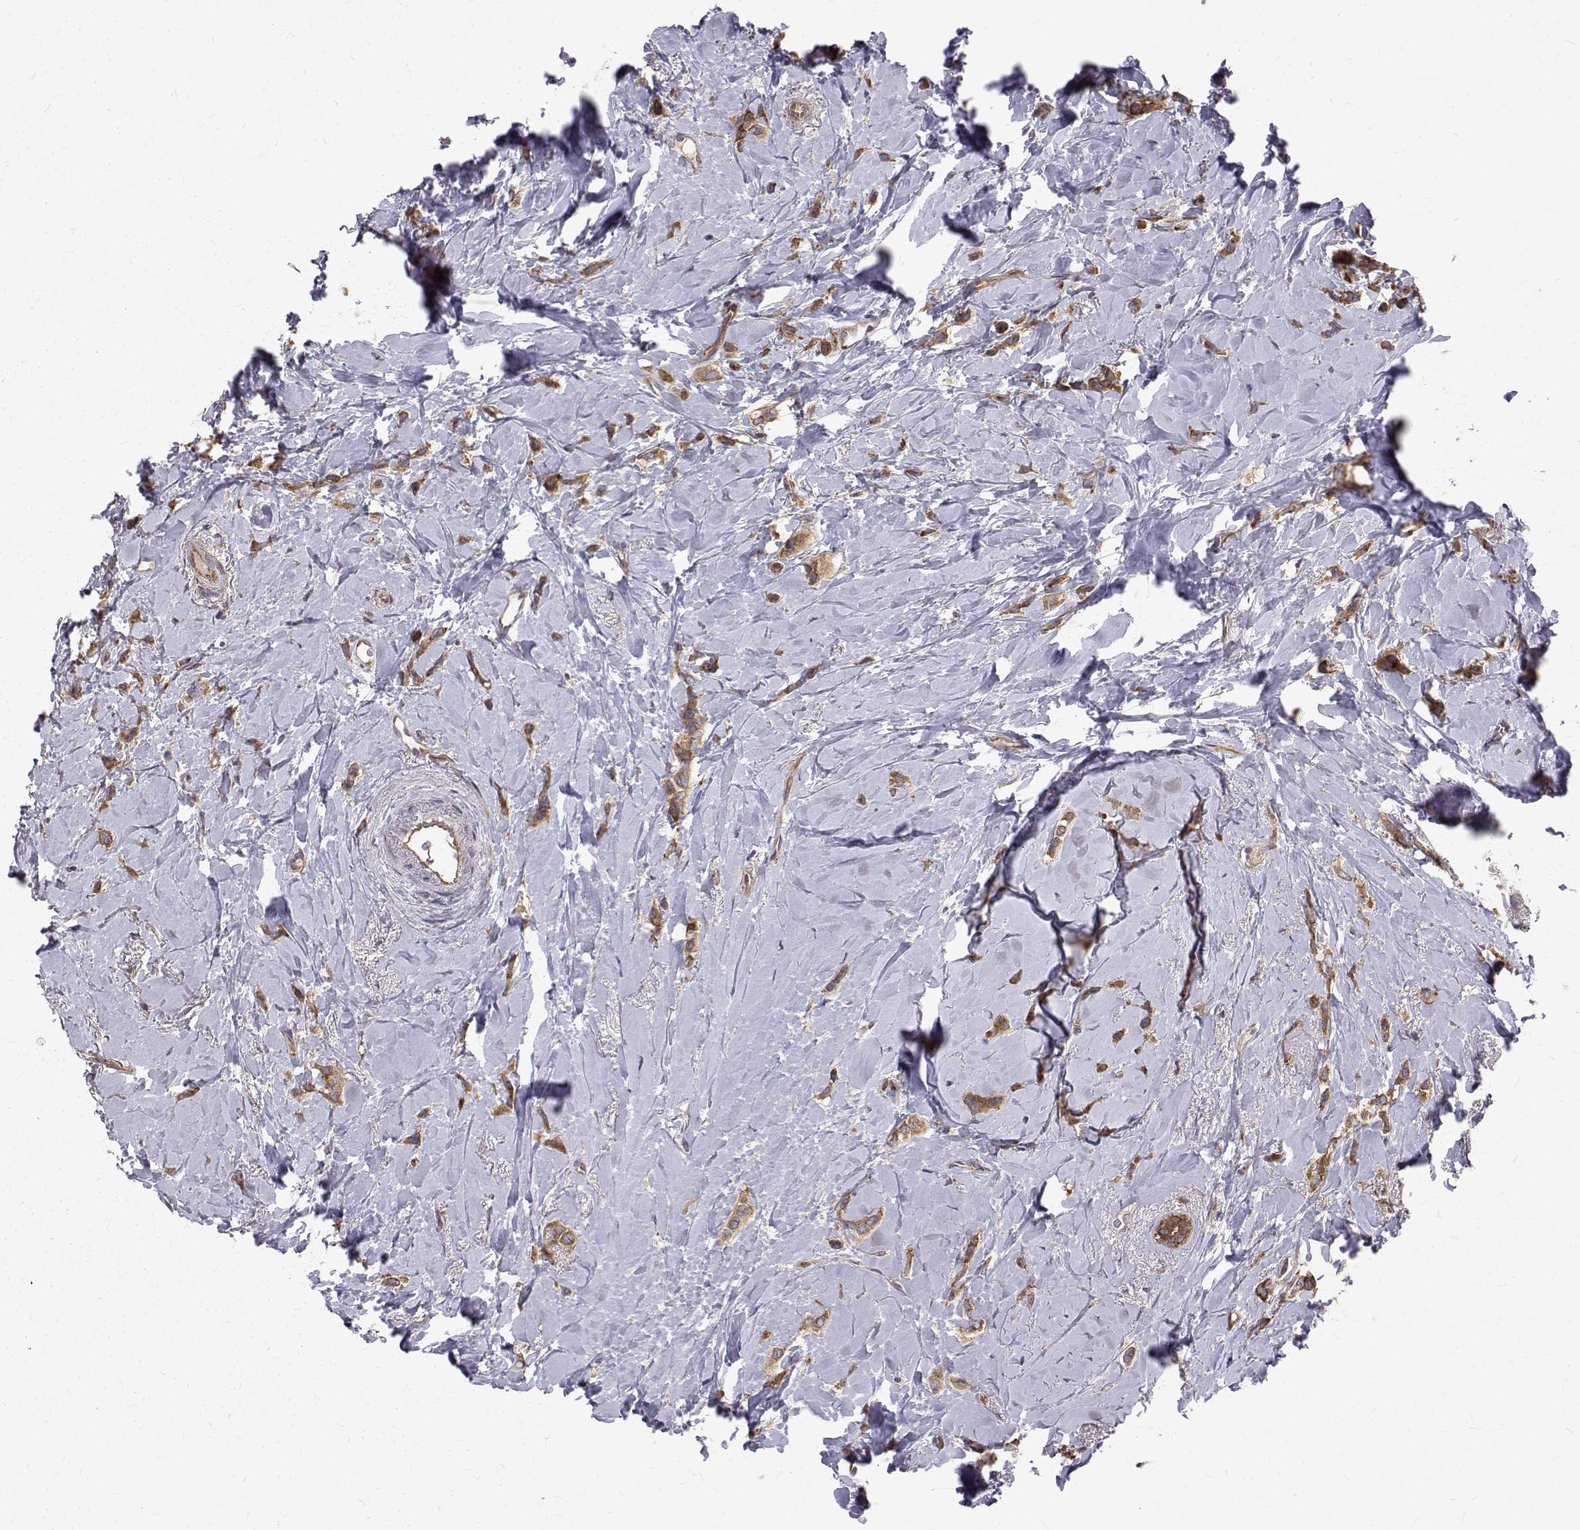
{"staining": {"intensity": "moderate", "quantity": ">75%", "location": "cytoplasmic/membranous"}, "tissue": "breast cancer", "cell_type": "Tumor cells", "image_type": "cancer", "snomed": [{"axis": "morphology", "description": "Lobular carcinoma"}, {"axis": "topography", "description": "Breast"}], "caption": "Human lobular carcinoma (breast) stained with a brown dye shows moderate cytoplasmic/membranous positive staining in about >75% of tumor cells.", "gene": "FARSB", "patient": {"sex": "female", "age": 66}}